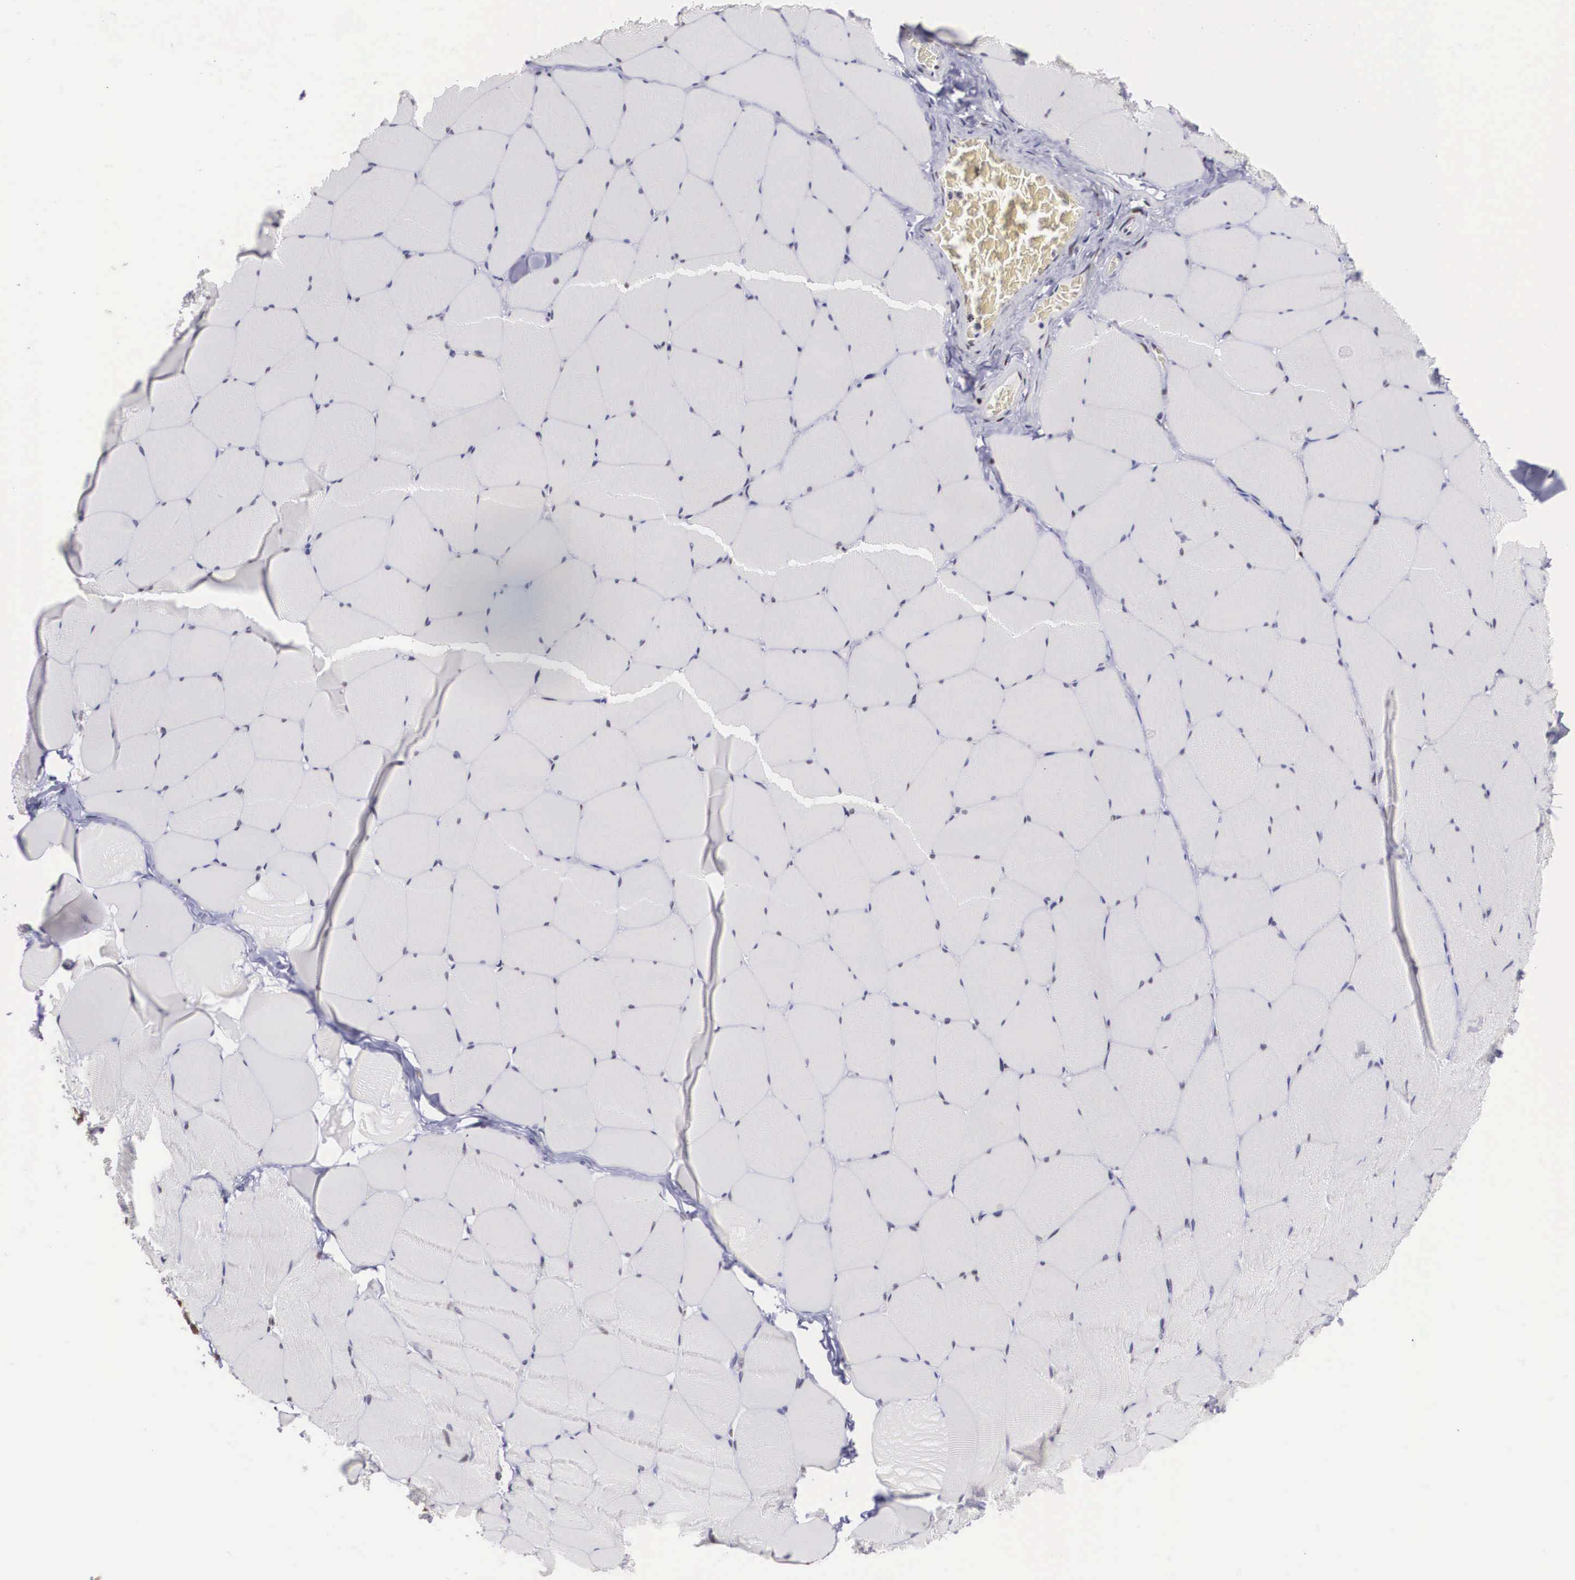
{"staining": {"intensity": "negative", "quantity": "none", "location": "none"}, "tissue": "skeletal muscle", "cell_type": "Myocytes", "image_type": "normal", "snomed": [{"axis": "morphology", "description": "Normal tissue, NOS"}, {"axis": "topography", "description": "Skeletal muscle"}, {"axis": "topography", "description": "Salivary gland"}], "caption": "High power microscopy photomicrograph of an immunohistochemistry (IHC) micrograph of benign skeletal muscle, revealing no significant positivity in myocytes. Nuclei are stained in blue.", "gene": "HMGN5", "patient": {"sex": "male", "age": 62}}